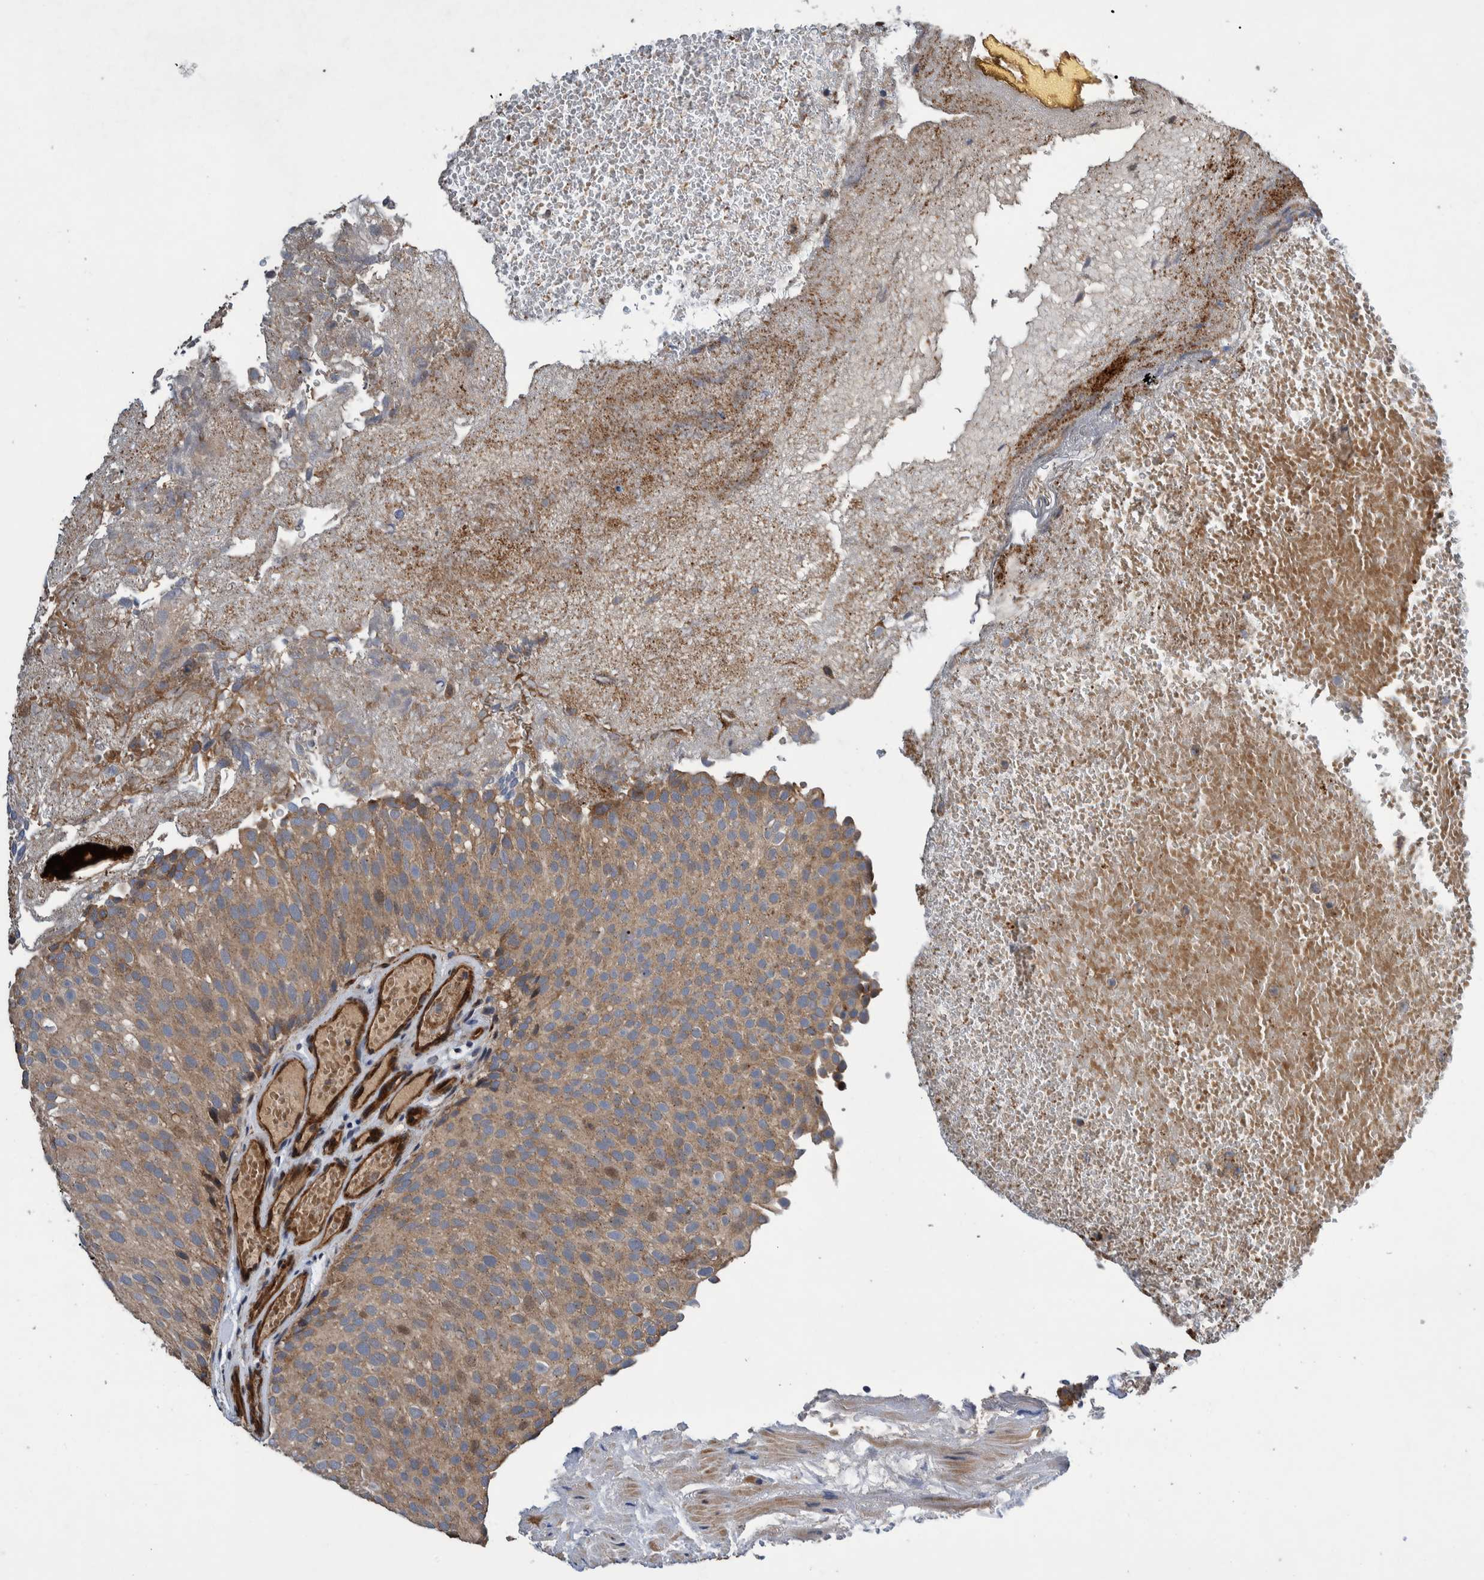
{"staining": {"intensity": "moderate", "quantity": ">75%", "location": "cytoplasmic/membranous"}, "tissue": "urothelial cancer", "cell_type": "Tumor cells", "image_type": "cancer", "snomed": [{"axis": "morphology", "description": "Urothelial carcinoma, Low grade"}, {"axis": "topography", "description": "Urinary bladder"}], "caption": "Protein expression analysis of human urothelial cancer reveals moderate cytoplasmic/membranous expression in approximately >75% of tumor cells. (Brightfield microscopy of DAB IHC at high magnification).", "gene": "GRPEL2", "patient": {"sex": "male", "age": 78}}